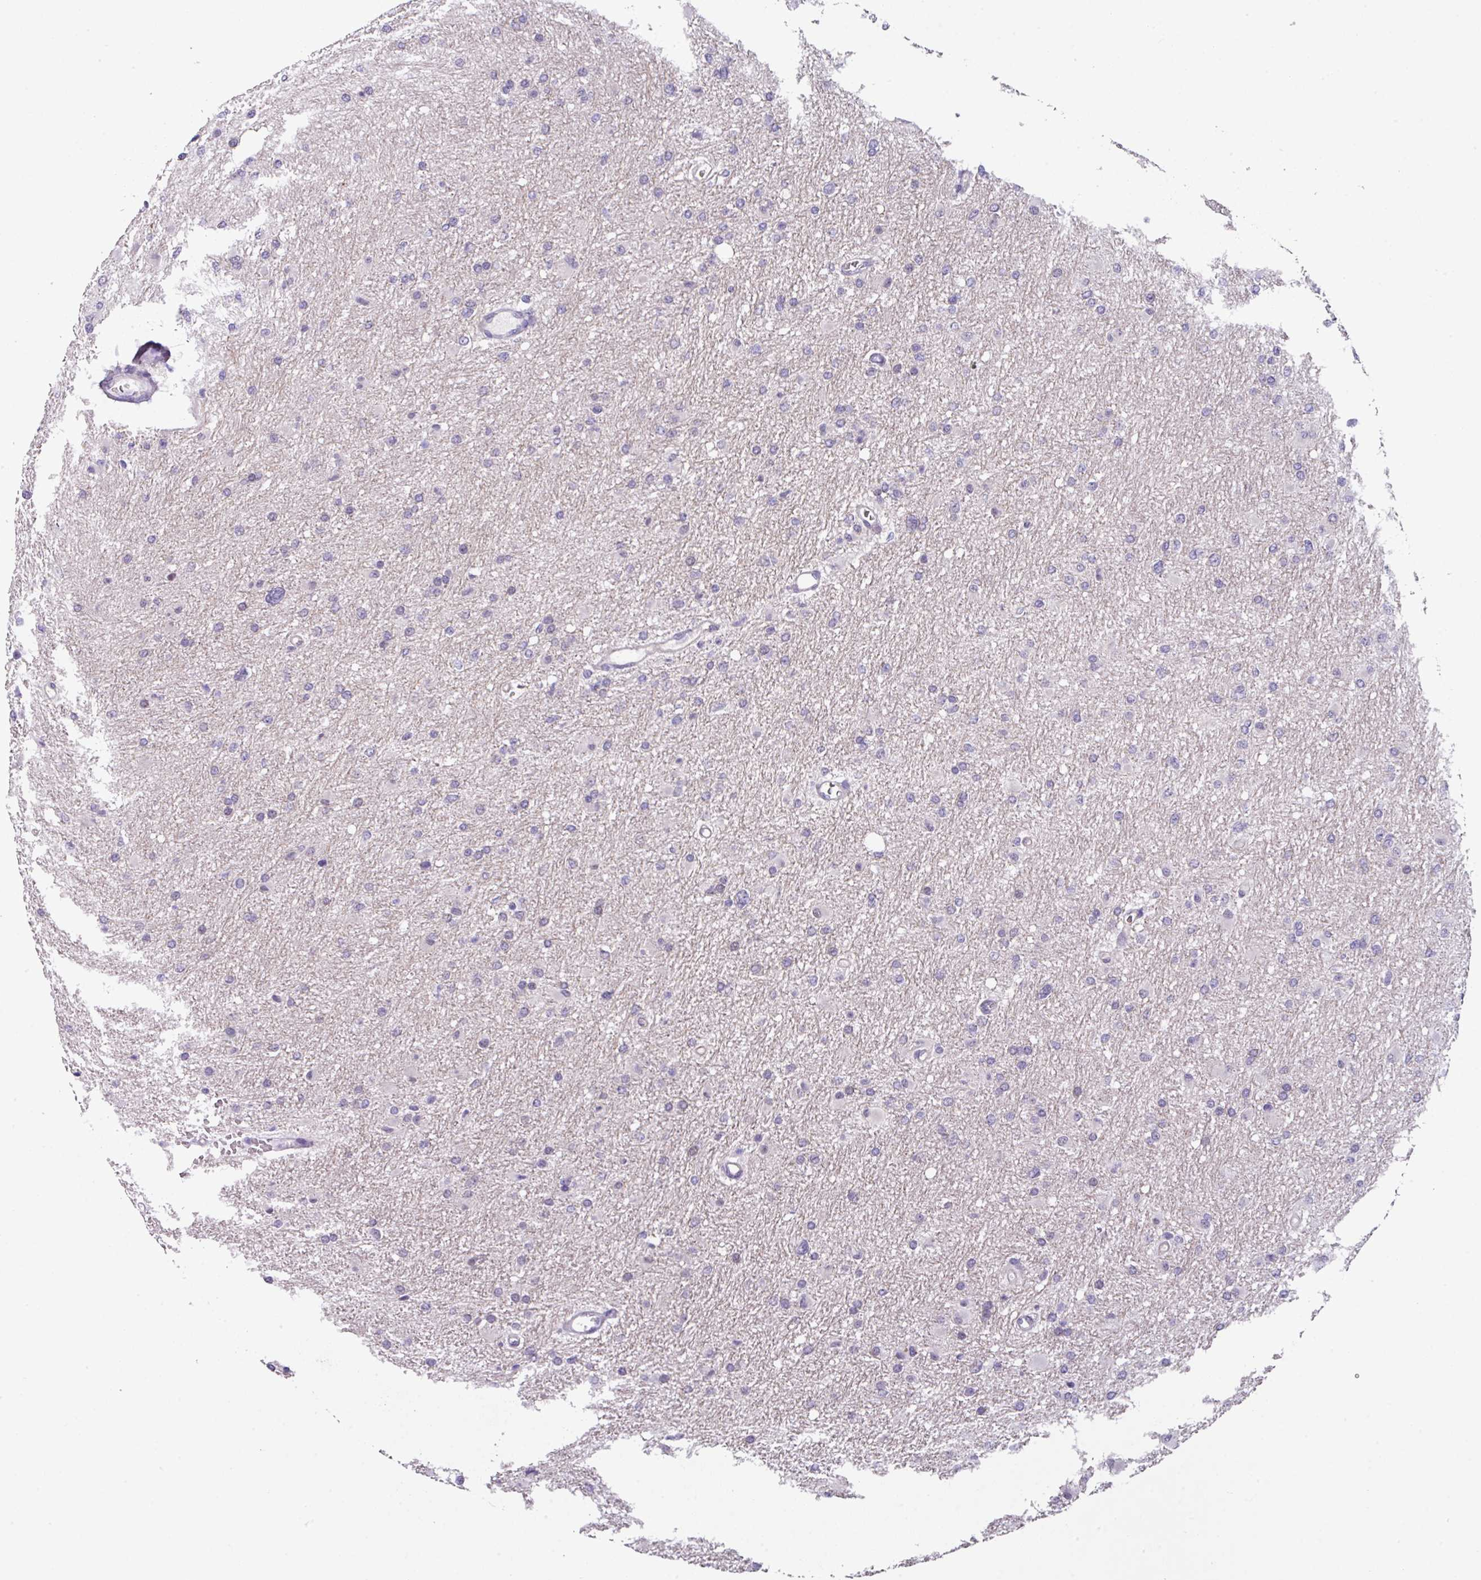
{"staining": {"intensity": "negative", "quantity": "none", "location": "none"}, "tissue": "glioma", "cell_type": "Tumor cells", "image_type": "cancer", "snomed": [{"axis": "morphology", "description": "Glioma, malignant, High grade"}, {"axis": "topography", "description": "Cerebral cortex"}], "caption": "Photomicrograph shows no significant protein staining in tumor cells of glioma.", "gene": "ZFP3", "patient": {"sex": "female", "age": 36}}